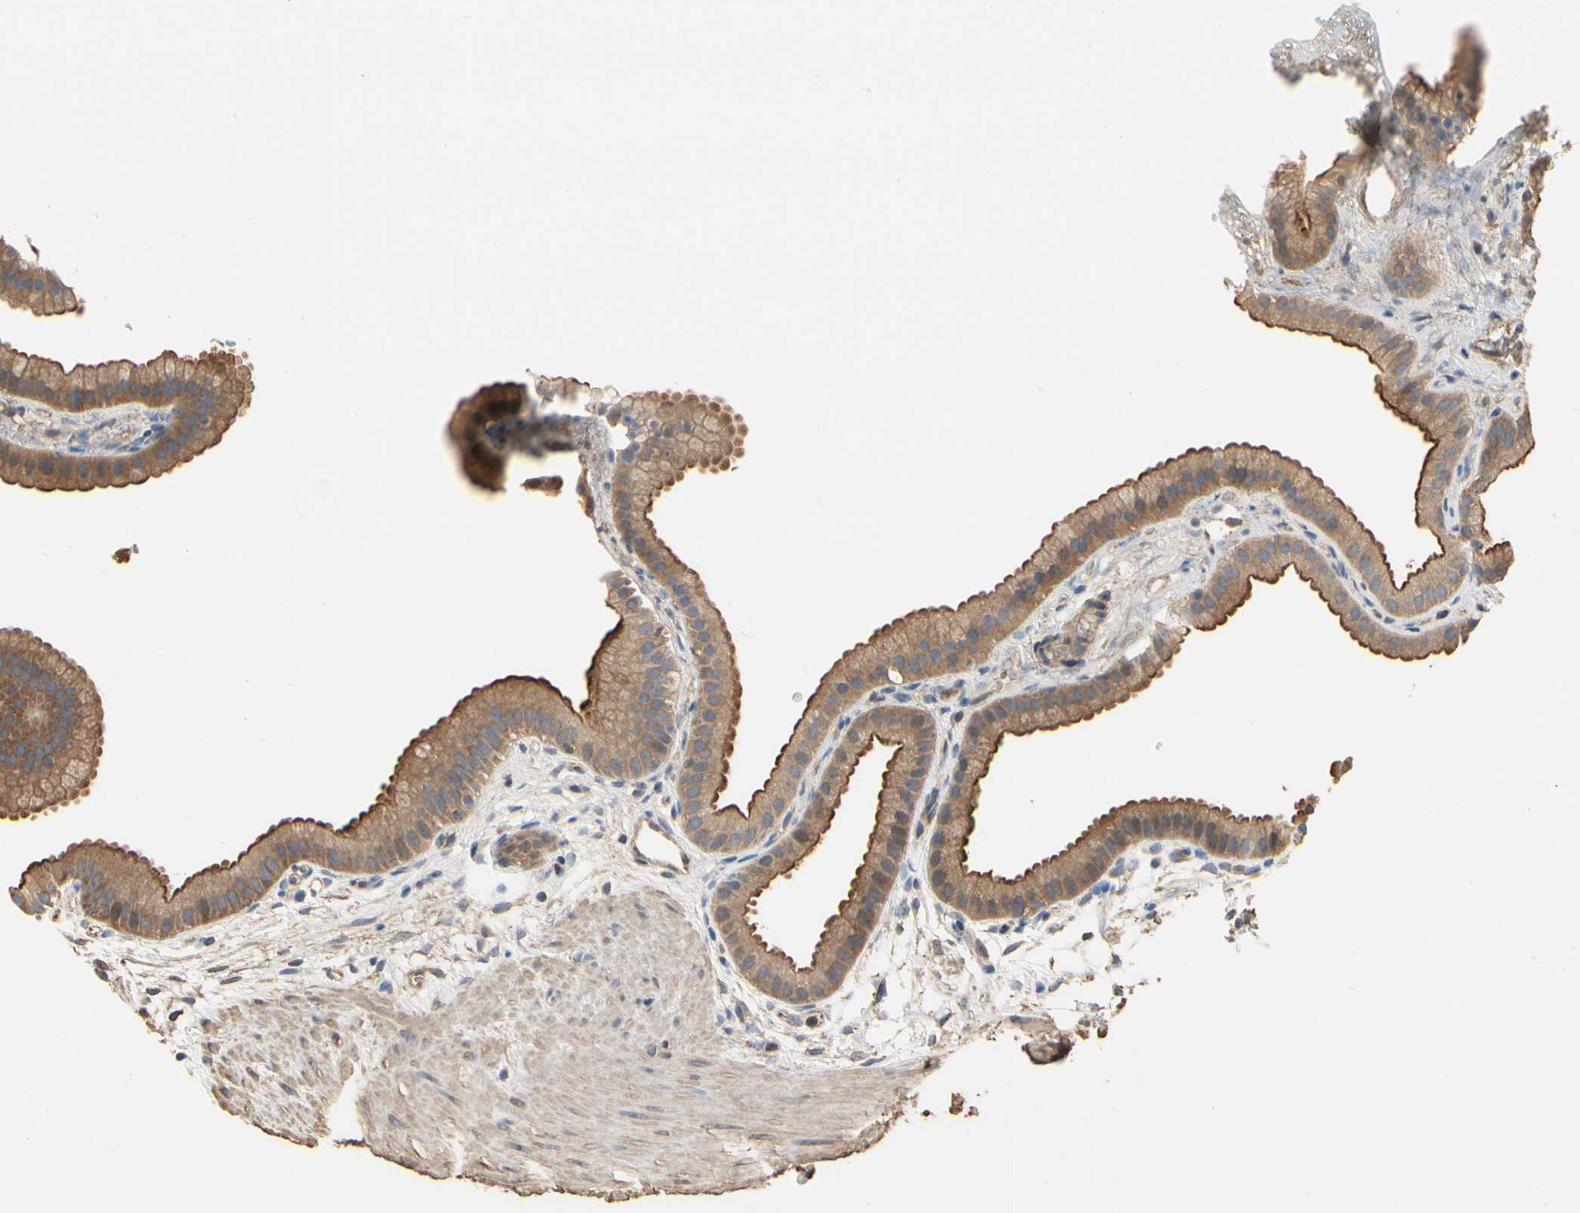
{"staining": {"intensity": "moderate", "quantity": ">75%", "location": "cytoplasmic/membranous"}, "tissue": "gallbladder", "cell_type": "Glandular cells", "image_type": "normal", "snomed": [{"axis": "morphology", "description": "Normal tissue, NOS"}, {"axis": "topography", "description": "Gallbladder"}], "caption": "Immunohistochemistry (IHC) of benign gallbladder shows medium levels of moderate cytoplasmic/membranous expression in about >75% of glandular cells.", "gene": "PDZK1", "patient": {"sex": "female", "age": 64}}